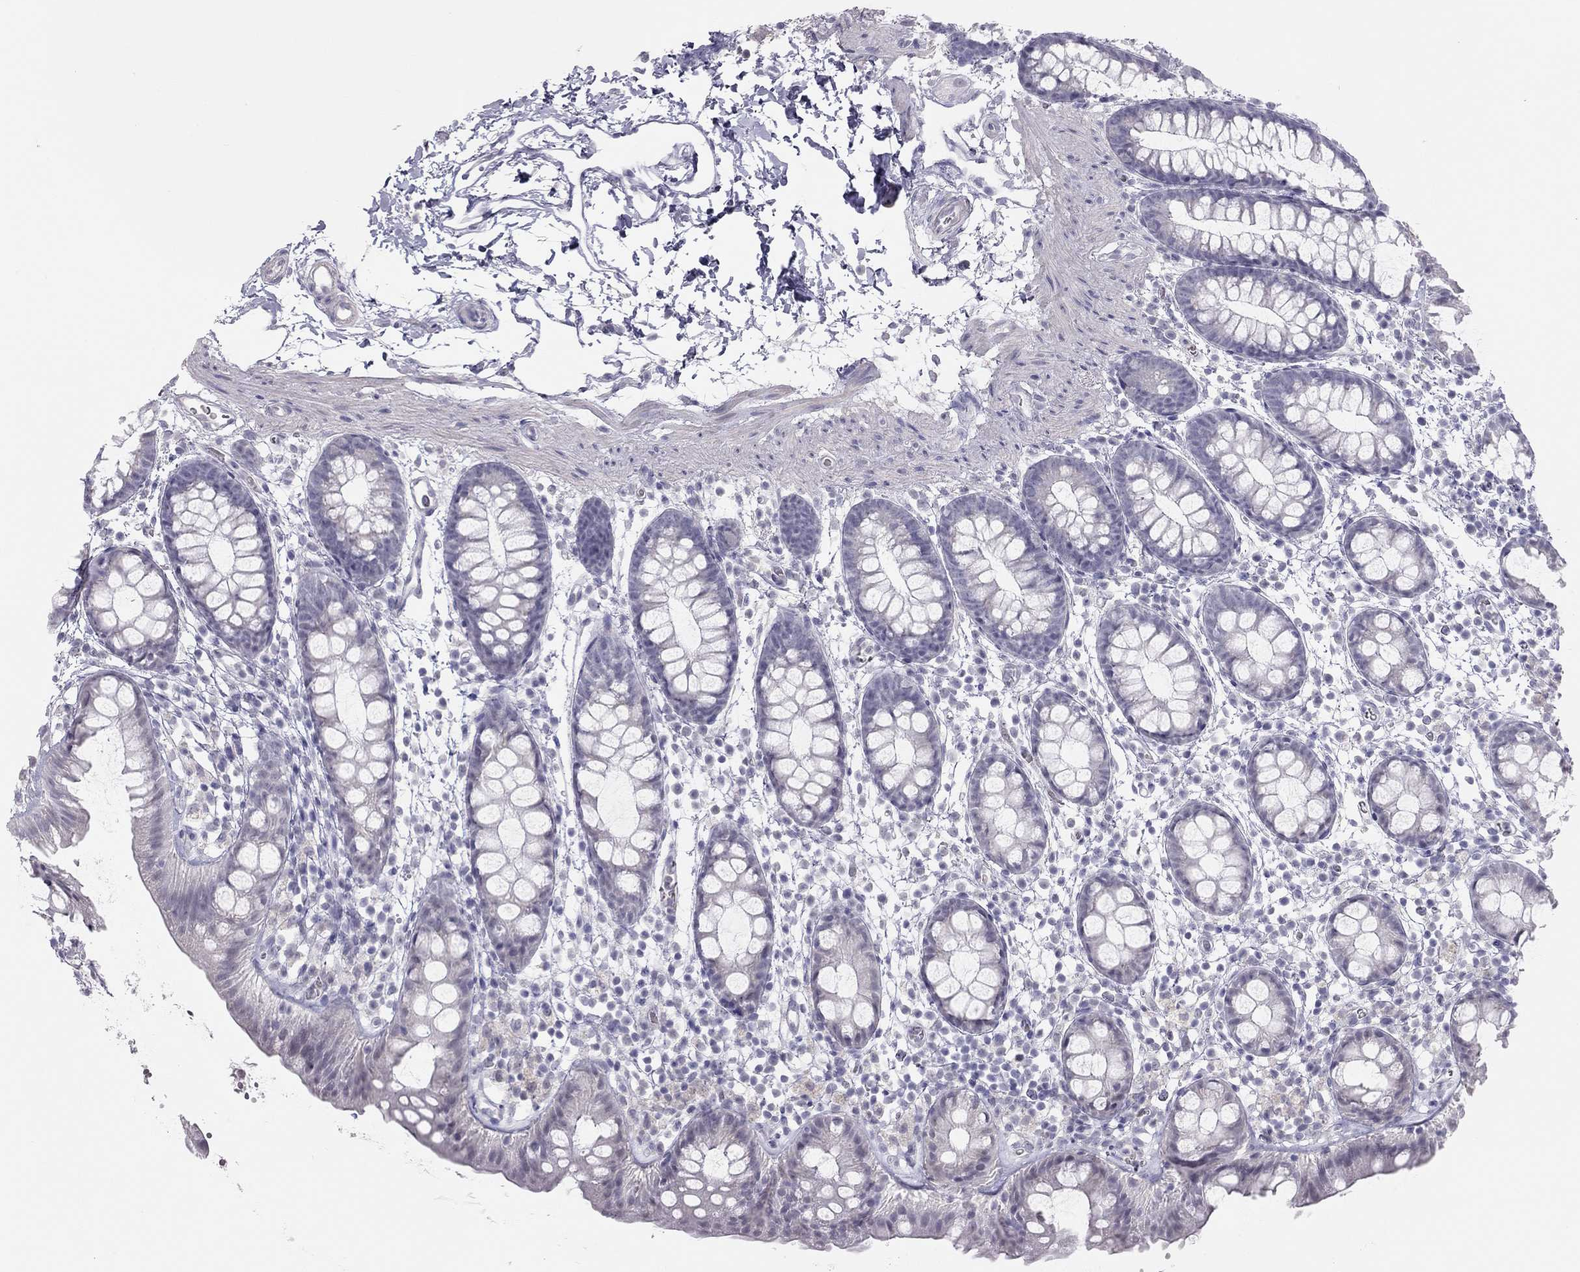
{"staining": {"intensity": "negative", "quantity": "none", "location": "none"}, "tissue": "rectum", "cell_type": "Glandular cells", "image_type": "normal", "snomed": [{"axis": "morphology", "description": "Normal tissue, NOS"}, {"axis": "topography", "description": "Rectum"}], "caption": "Immunohistochemistry micrograph of normal rectum: human rectum stained with DAB demonstrates no significant protein staining in glandular cells.", "gene": "SPATA12", "patient": {"sex": "male", "age": 57}}